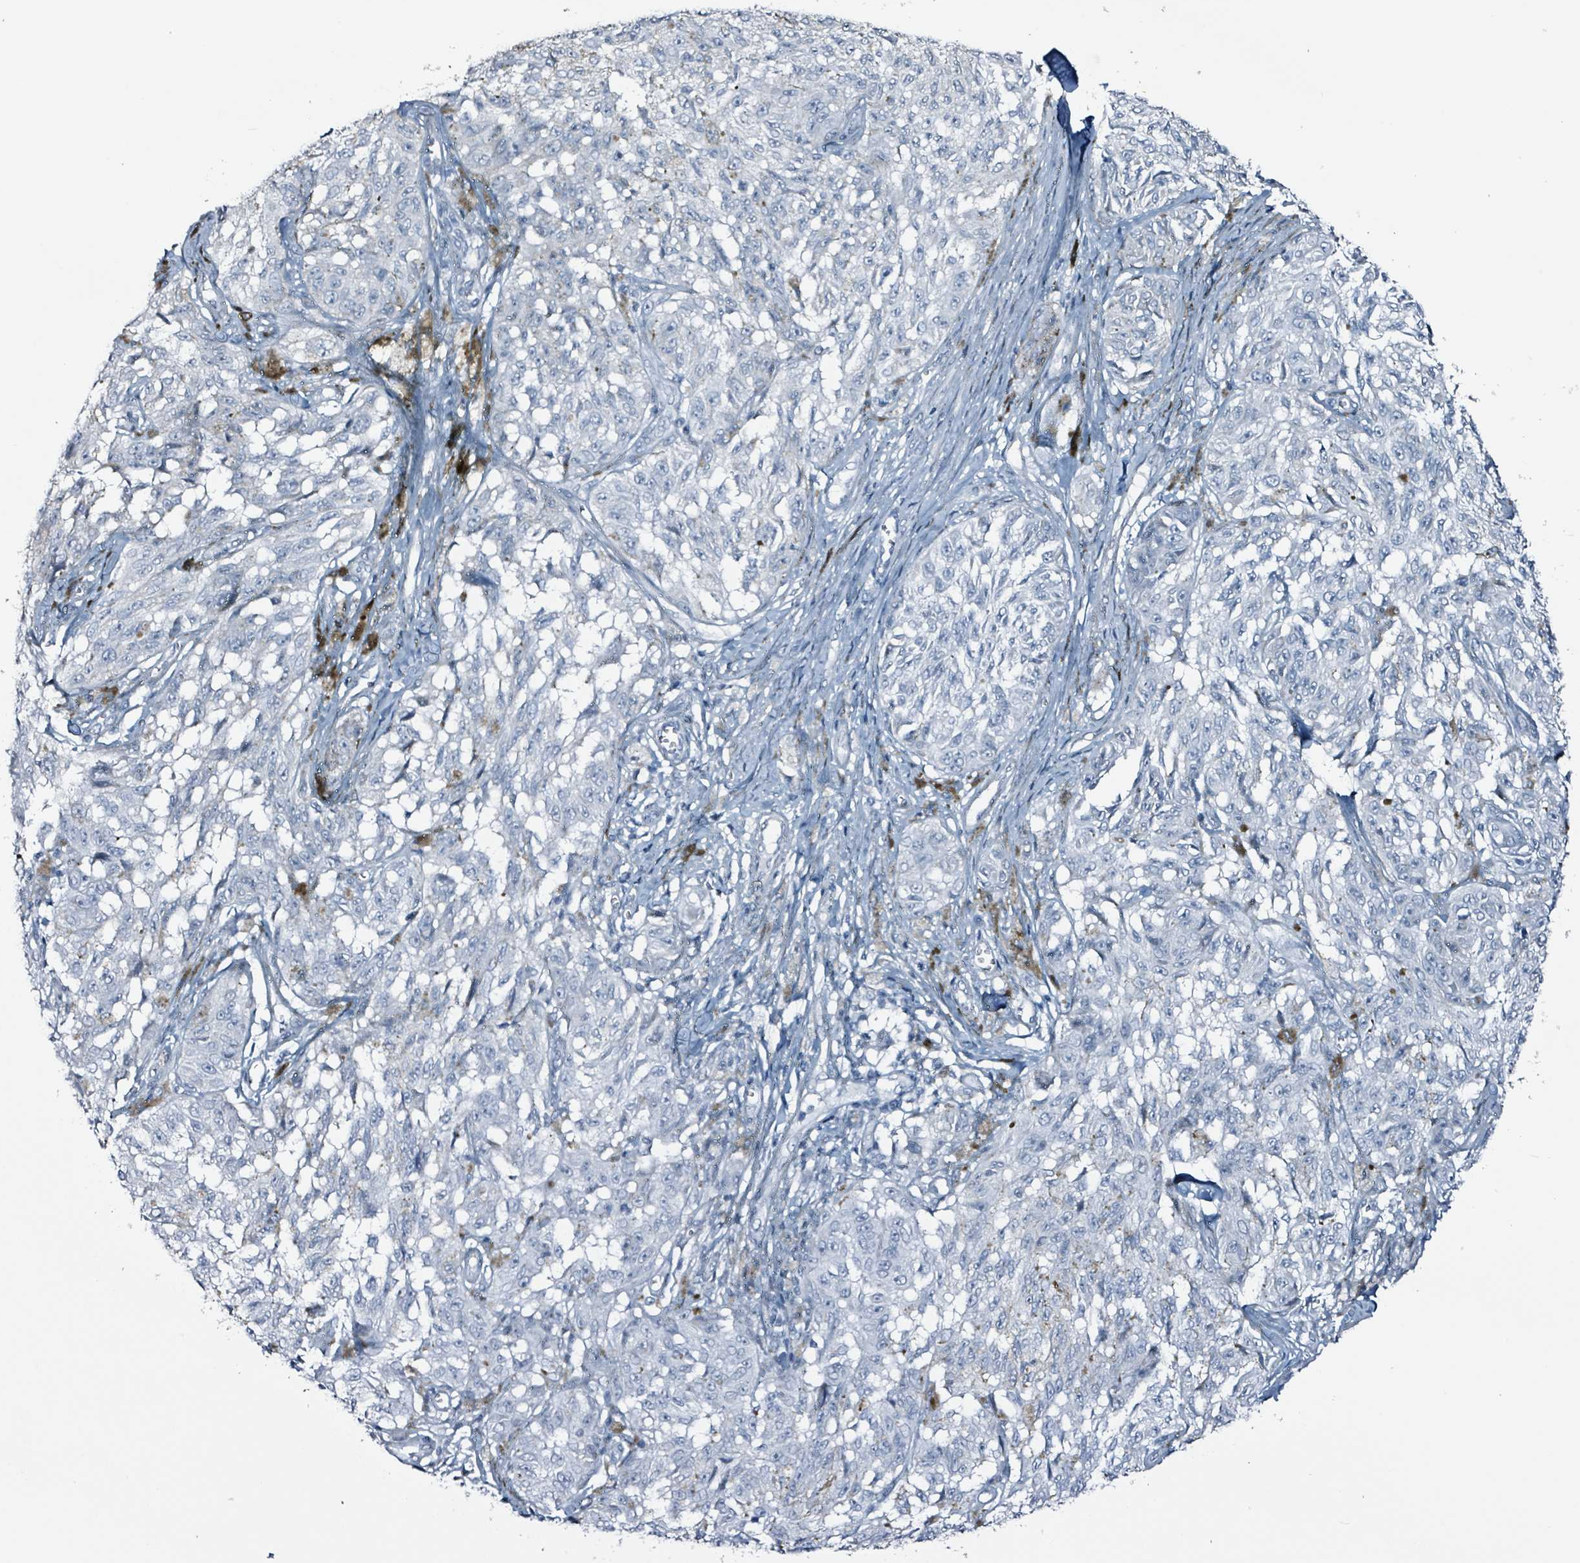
{"staining": {"intensity": "negative", "quantity": "none", "location": "none"}, "tissue": "melanoma", "cell_type": "Tumor cells", "image_type": "cancer", "snomed": [{"axis": "morphology", "description": "Malignant melanoma, NOS"}, {"axis": "topography", "description": "Skin"}], "caption": "DAB (3,3'-diaminobenzidine) immunohistochemical staining of melanoma displays no significant staining in tumor cells. Brightfield microscopy of immunohistochemistry (IHC) stained with DAB (3,3'-diaminobenzidine) (brown) and hematoxylin (blue), captured at high magnification.", "gene": "CA9", "patient": {"sex": "male", "age": 68}}